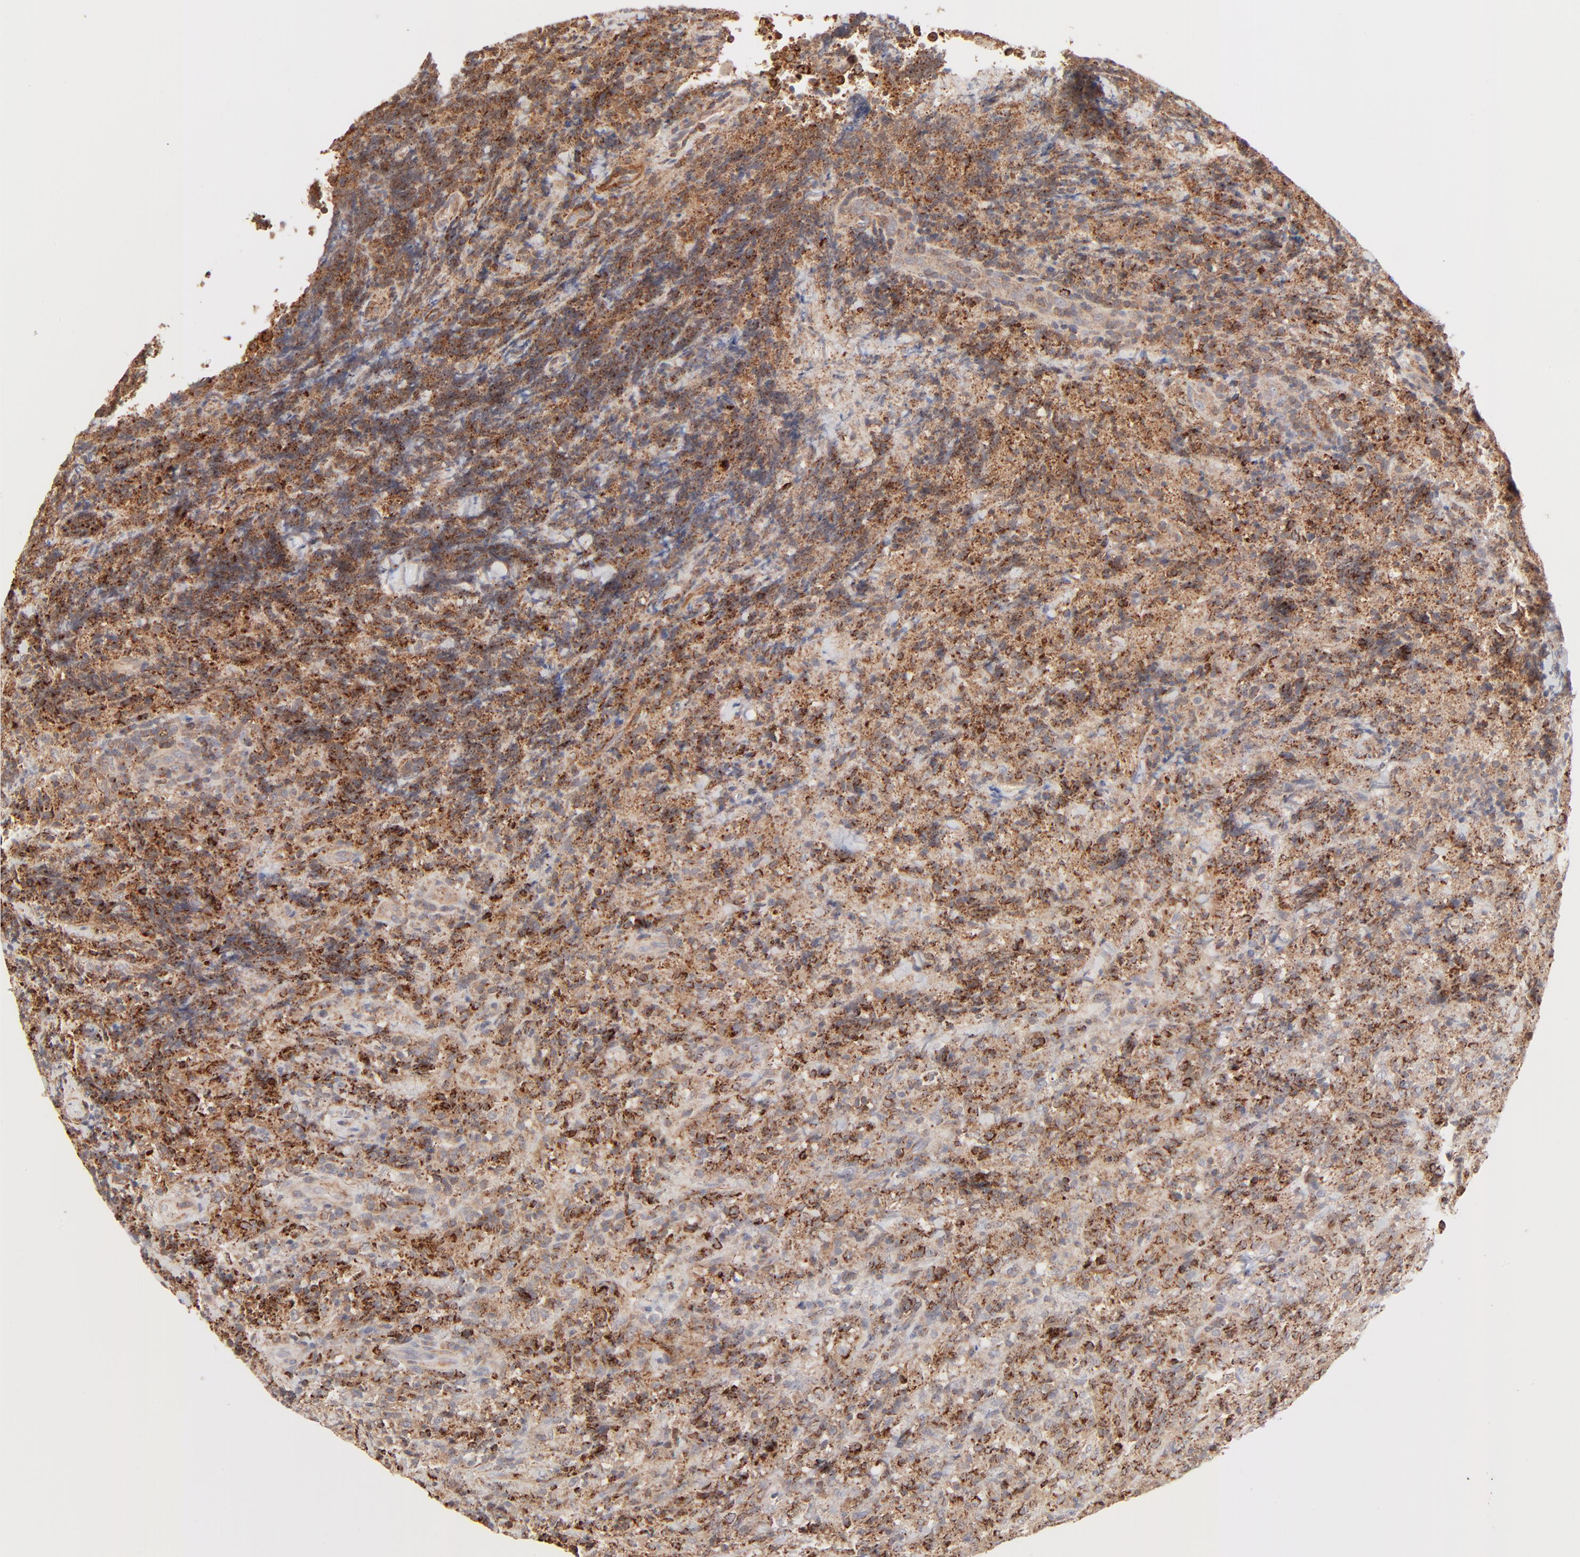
{"staining": {"intensity": "moderate", "quantity": ">75%", "location": "cytoplasmic/membranous"}, "tissue": "lymphoma", "cell_type": "Tumor cells", "image_type": "cancer", "snomed": [{"axis": "morphology", "description": "Malignant lymphoma, non-Hodgkin's type, High grade"}, {"axis": "topography", "description": "Tonsil"}], "caption": "A histopathology image of high-grade malignant lymphoma, non-Hodgkin's type stained for a protein reveals moderate cytoplasmic/membranous brown staining in tumor cells. (IHC, brightfield microscopy, high magnification).", "gene": "CSPG4", "patient": {"sex": "female", "age": 36}}